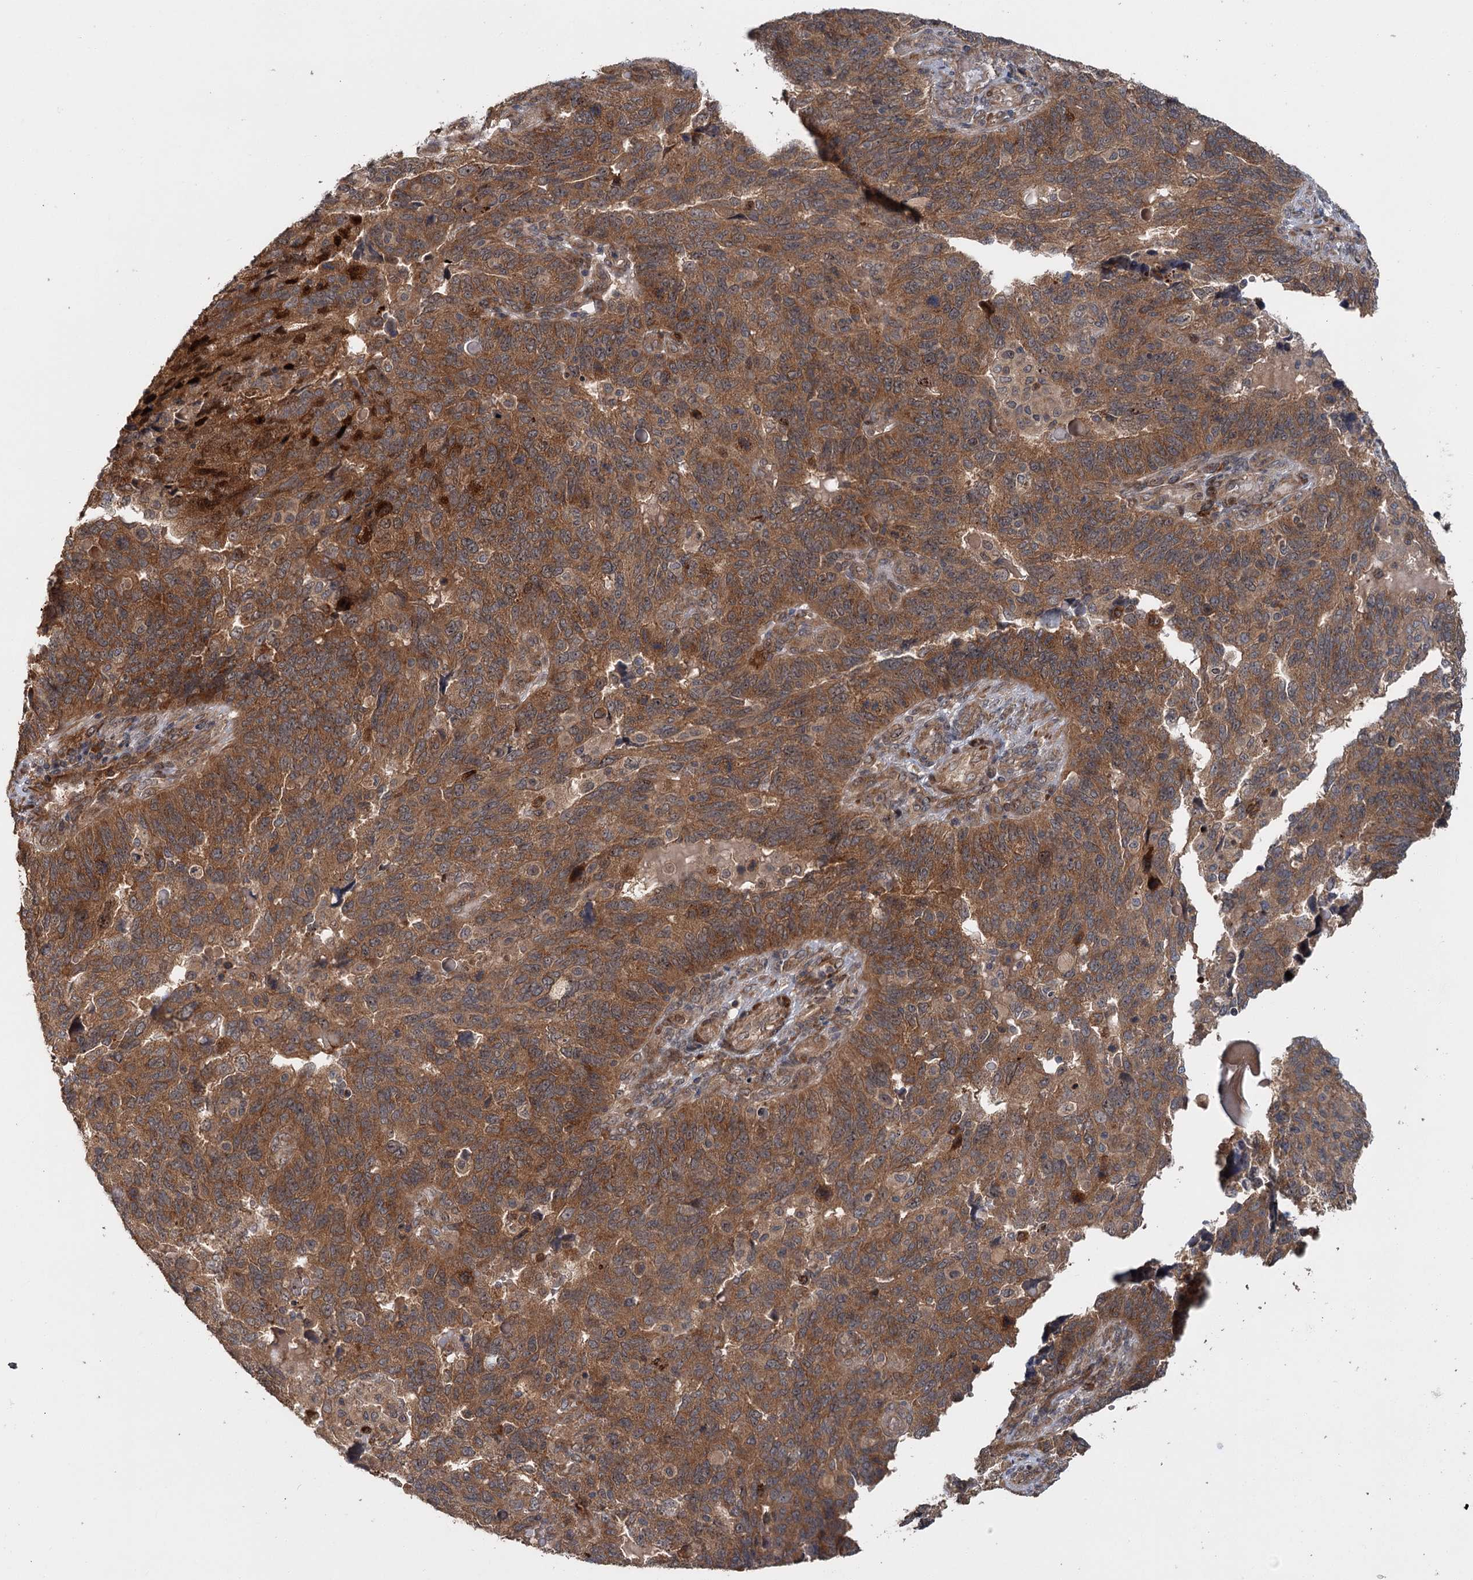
{"staining": {"intensity": "moderate", "quantity": ">75%", "location": "cytoplasmic/membranous"}, "tissue": "endometrial cancer", "cell_type": "Tumor cells", "image_type": "cancer", "snomed": [{"axis": "morphology", "description": "Adenocarcinoma, NOS"}, {"axis": "topography", "description": "Endometrium"}], "caption": "Immunohistochemistry (IHC) micrograph of neoplastic tissue: human endometrial adenocarcinoma stained using IHC shows medium levels of moderate protein expression localized specifically in the cytoplasmic/membranous of tumor cells, appearing as a cytoplasmic/membranous brown color.", "gene": "KANSL2", "patient": {"sex": "female", "age": 66}}